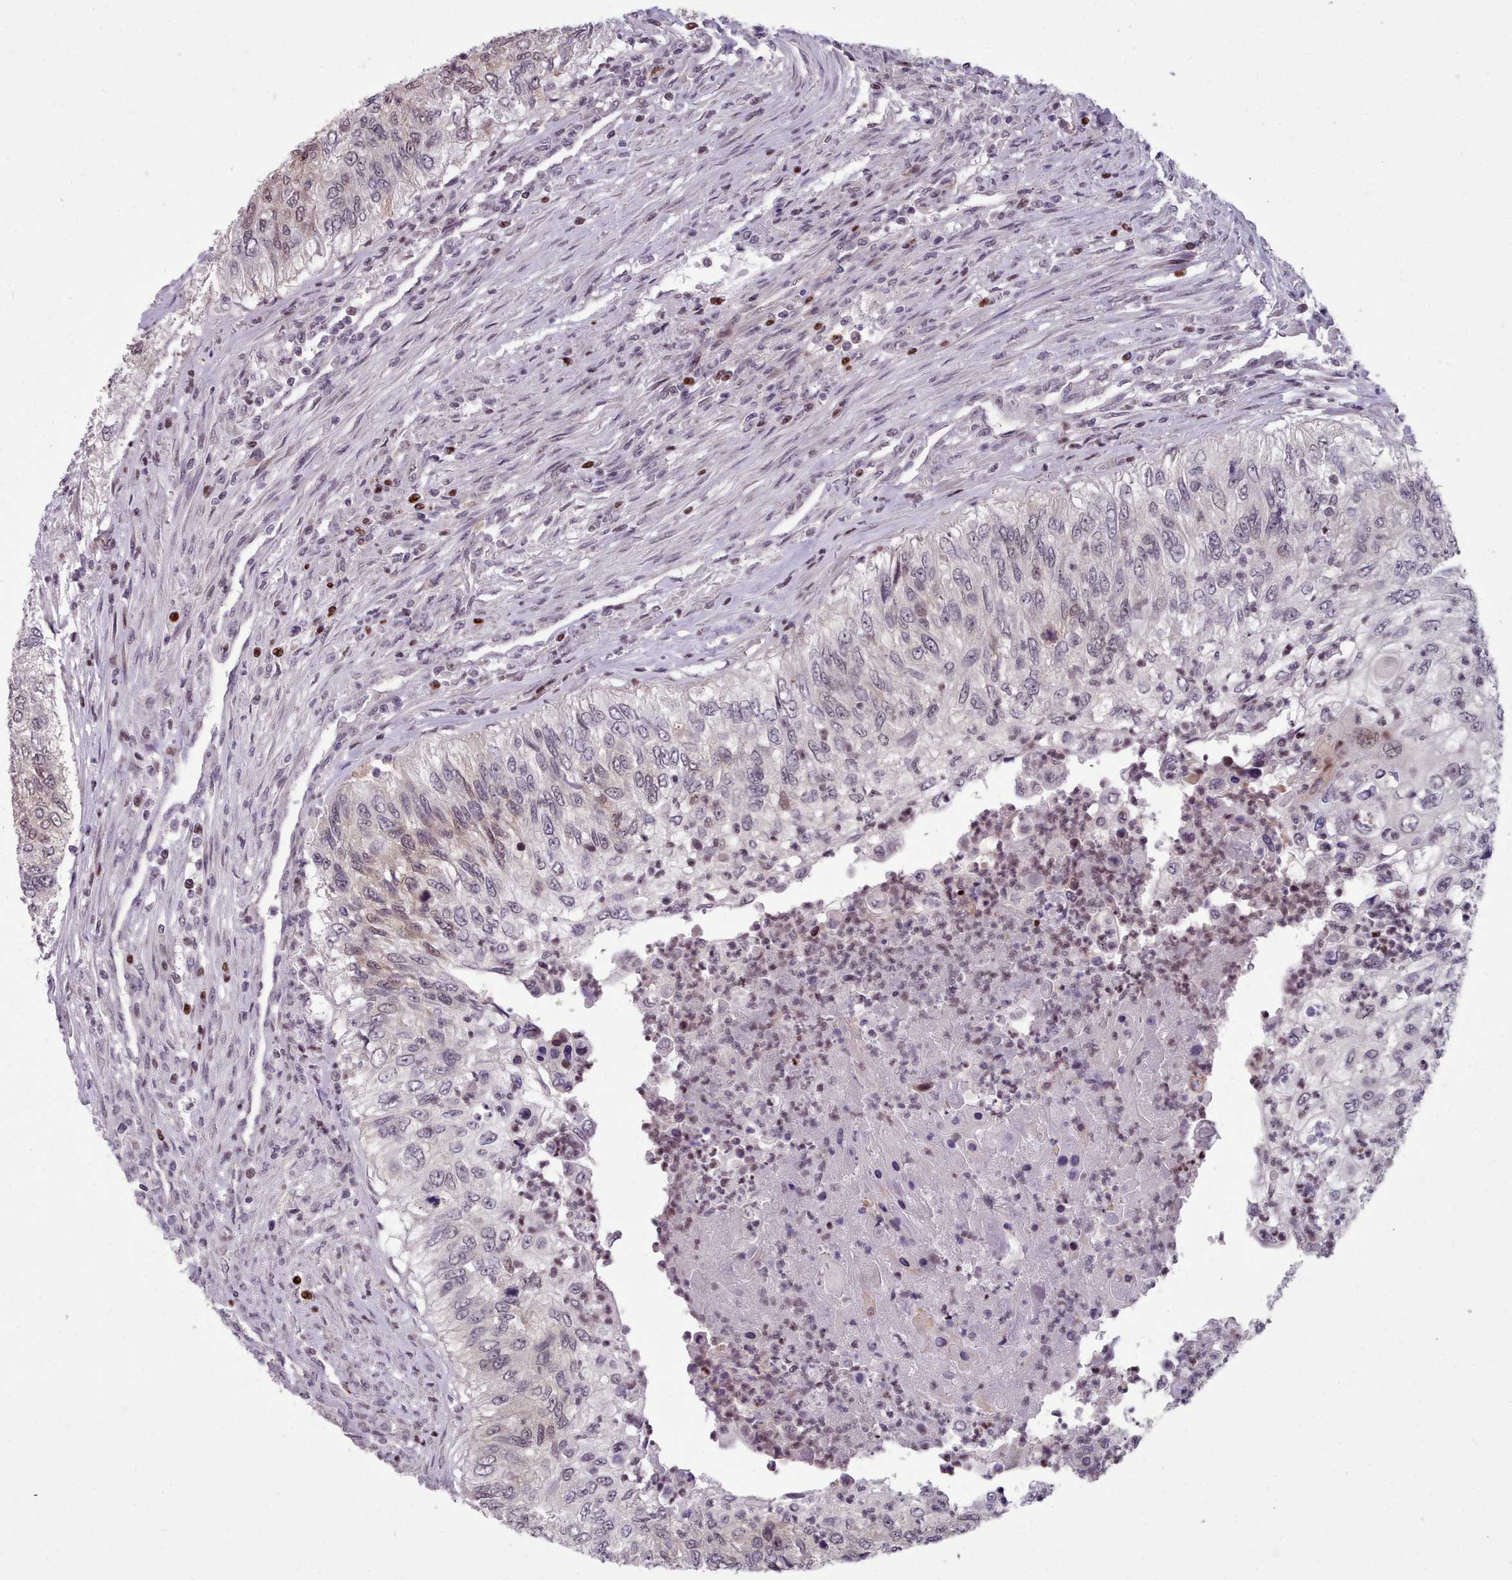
{"staining": {"intensity": "weak", "quantity": "25%-75%", "location": "nuclear"}, "tissue": "urothelial cancer", "cell_type": "Tumor cells", "image_type": "cancer", "snomed": [{"axis": "morphology", "description": "Urothelial carcinoma, High grade"}, {"axis": "topography", "description": "Urinary bladder"}], "caption": "Urothelial cancer was stained to show a protein in brown. There is low levels of weak nuclear positivity in approximately 25%-75% of tumor cells.", "gene": "ENSA", "patient": {"sex": "female", "age": 60}}